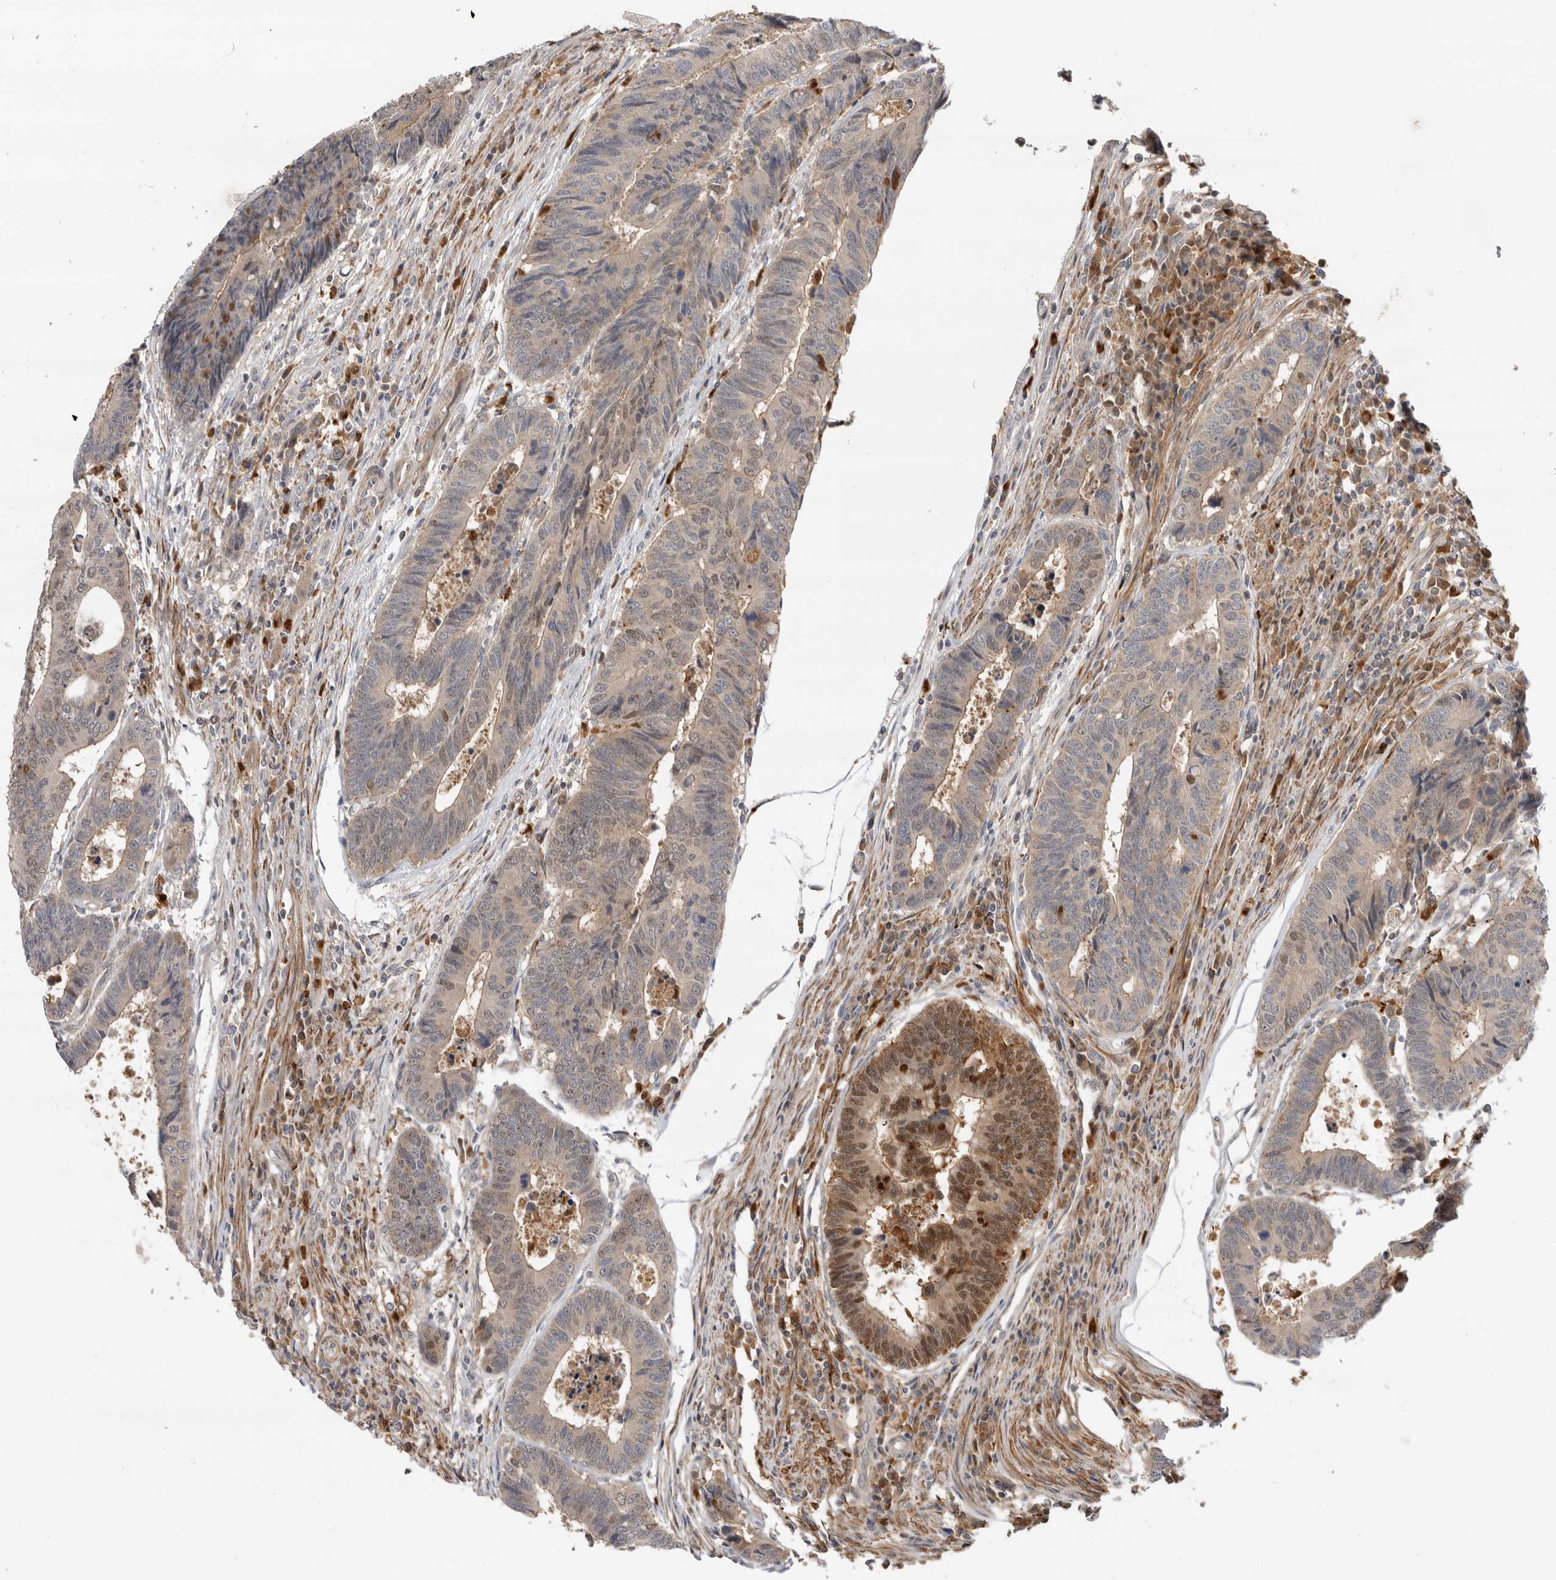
{"staining": {"intensity": "weak", "quantity": "<25%", "location": "cytoplasmic/membranous"}, "tissue": "colorectal cancer", "cell_type": "Tumor cells", "image_type": "cancer", "snomed": [{"axis": "morphology", "description": "Adenocarcinoma, NOS"}, {"axis": "topography", "description": "Rectum"}], "caption": "Immunohistochemical staining of colorectal cancer reveals no significant staining in tumor cells.", "gene": "GNE", "patient": {"sex": "male", "age": 84}}